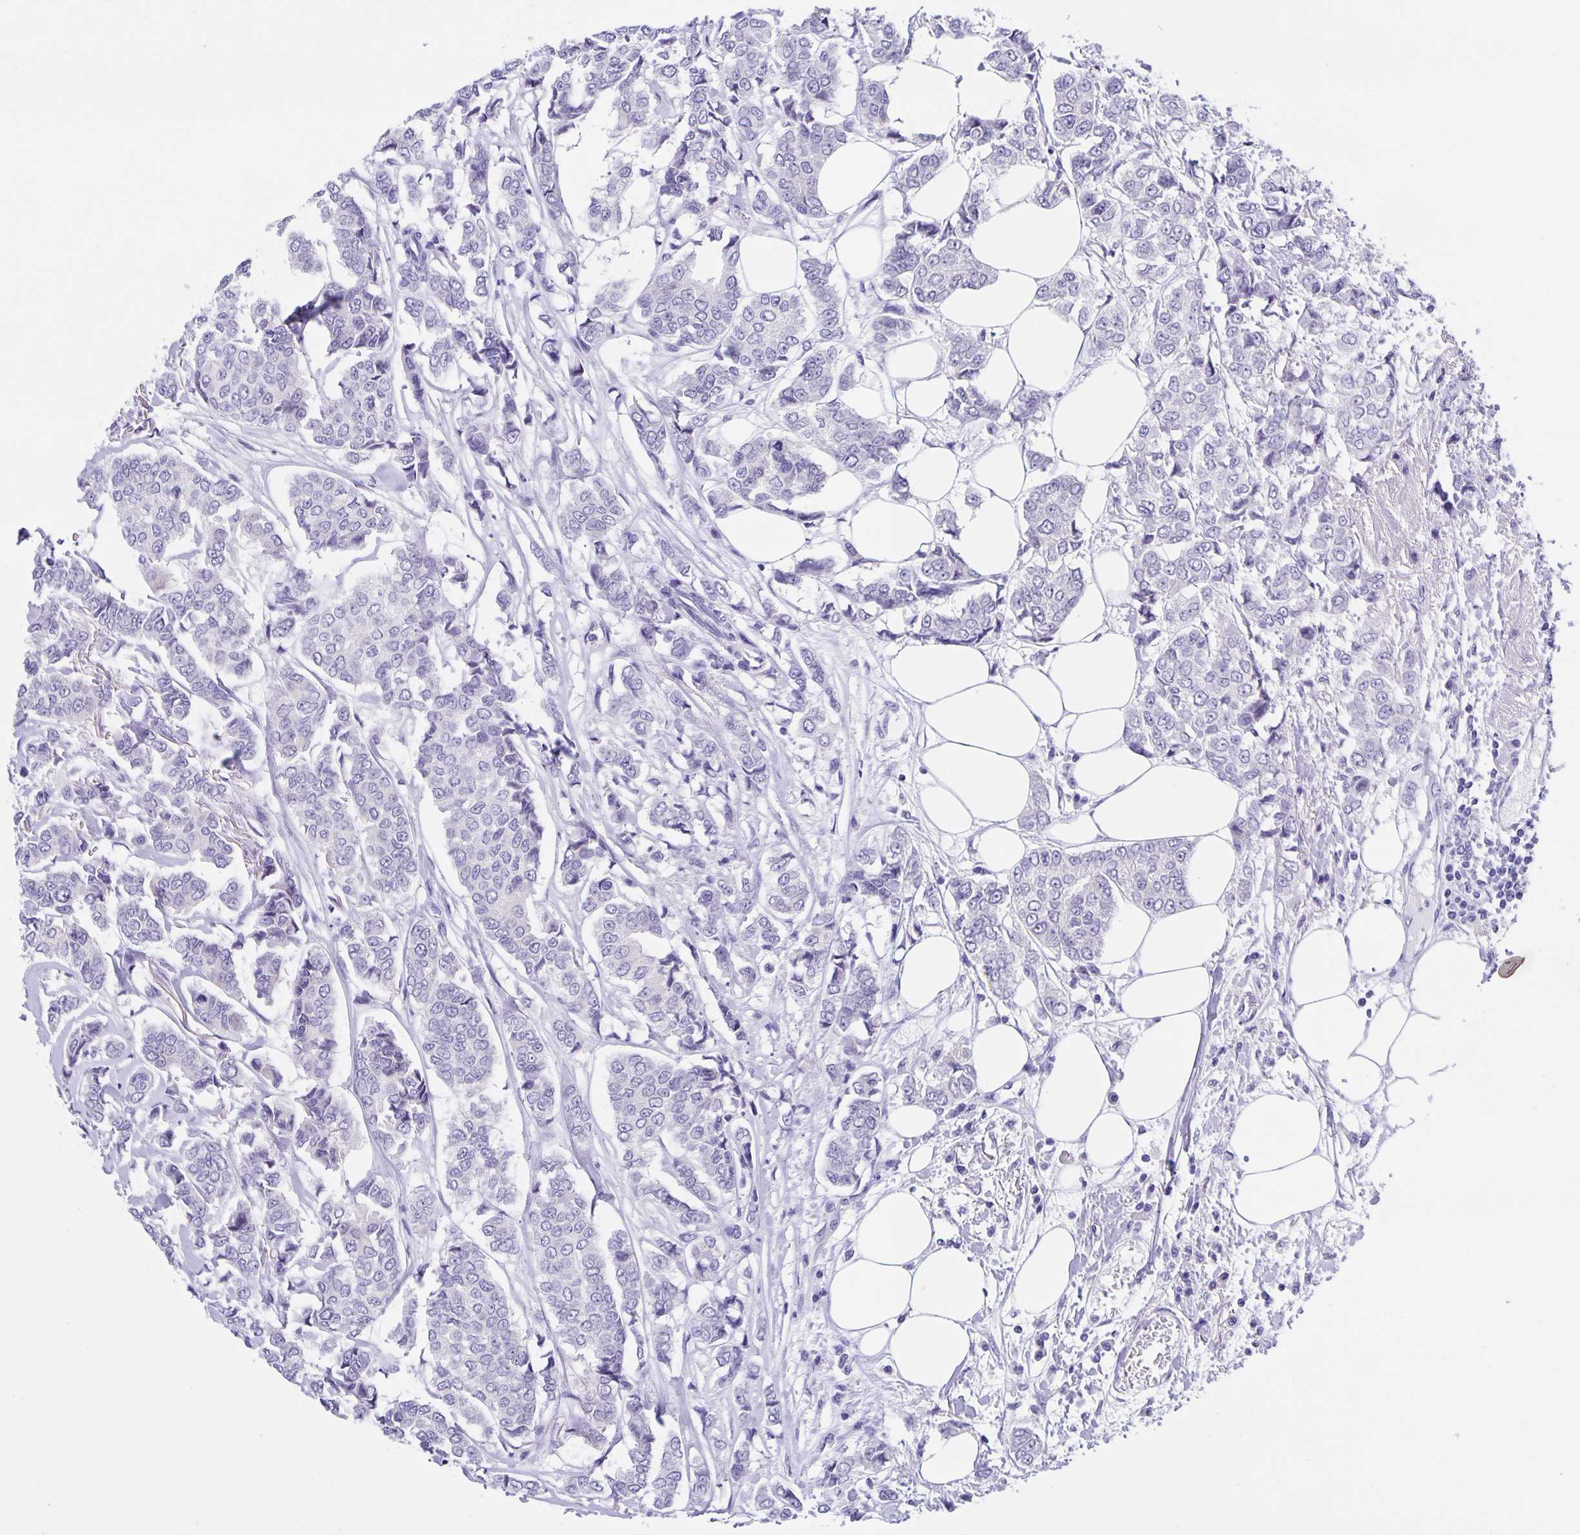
{"staining": {"intensity": "negative", "quantity": "none", "location": "none"}, "tissue": "breast cancer", "cell_type": "Tumor cells", "image_type": "cancer", "snomed": [{"axis": "morphology", "description": "Duct carcinoma"}, {"axis": "topography", "description": "Breast"}], "caption": "DAB immunohistochemical staining of breast infiltrating ductal carcinoma exhibits no significant staining in tumor cells.", "gene": "ERMN", "patient": {"sex": "female", "age": 94}}